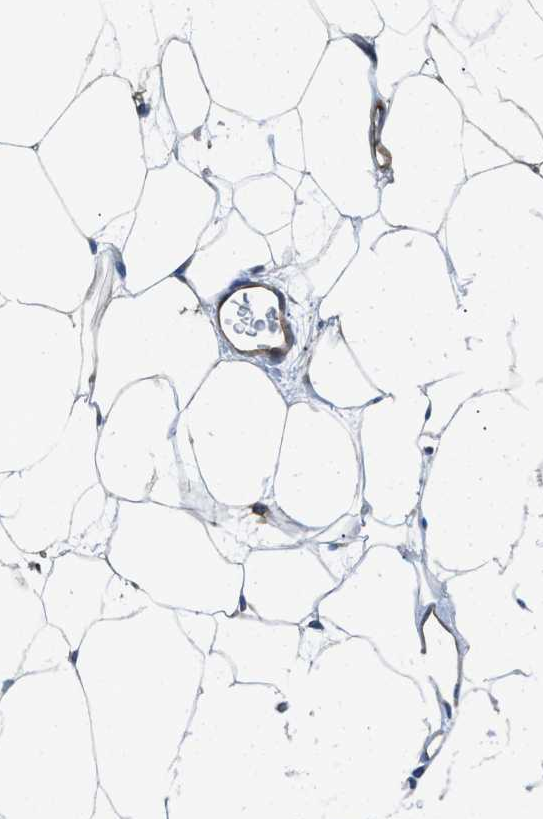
{"staining": {"intensity": "negative", "quantity": "none", "location": "none"}, "tissue": "adipose tissue", "cell_type": "Adipocytes", "image_type": "normal", "snomed": [{"axis": "morphology", "description": "Normal tissue, NOS"}, {"axis": "topography", "description": "Breast"}, {"axis": "topography", "description": "Soft tissue"}], "caption": "DAB immunohistochemical staining of unremarkable human adipose tissue shows no significant expression in adipocytes.", "gene": "HSD17B12", "patient": {"sex": "female", "age": 75}}